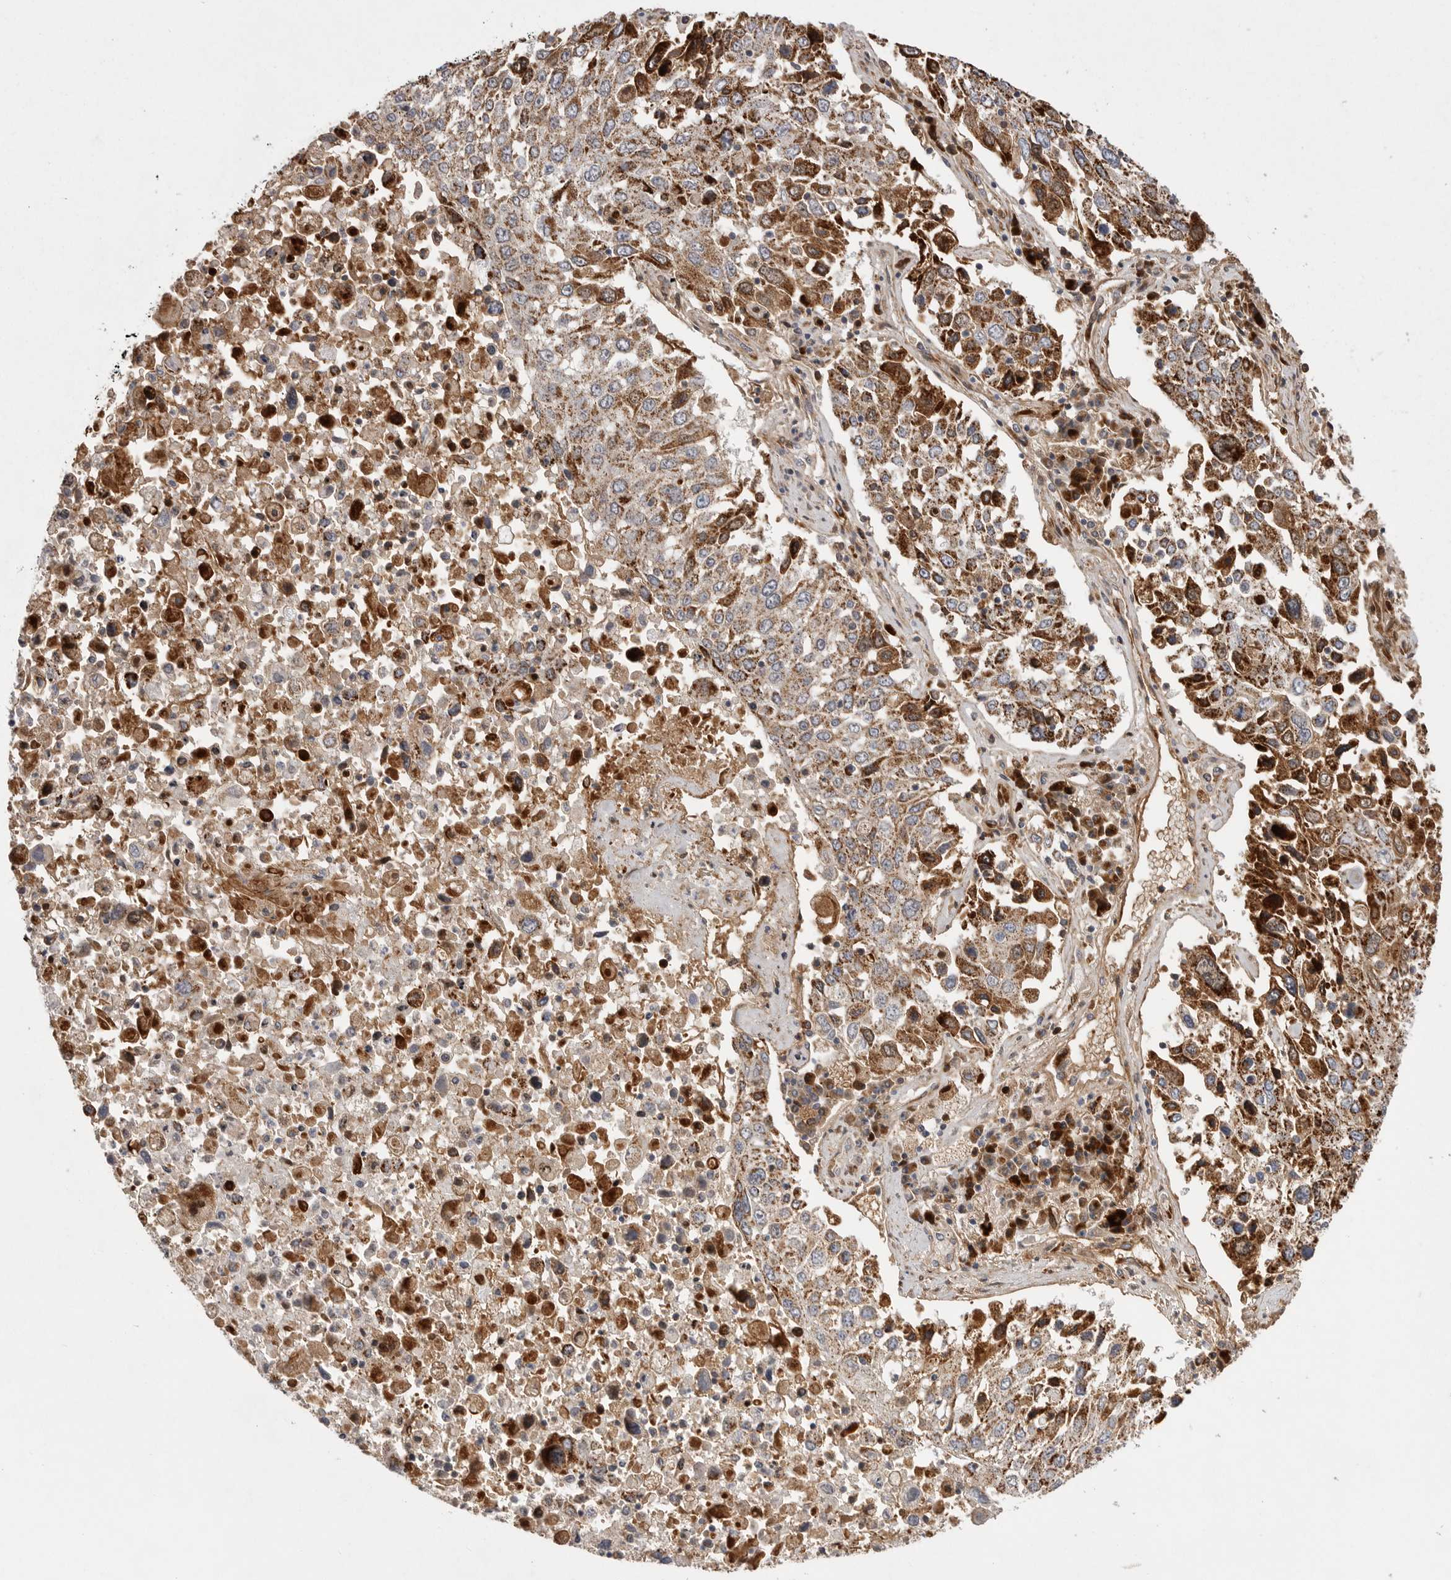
{"staining": {"intensity": "moderate", "quantity": ">75%", "location": "cytoplasmic/membranous"}, "tissue": "lung cancer", "cell_type": "Tumor cells", "image_type": "cancer", "snomed": [{"axis": "morphology", "description": "Squamous cell carcinoma, NOS"}, {"axis": "topography", "description": "Lung"}], "caption": "Immunohistochemical staining of lung squamous cell carcinoma shows medium levels of moderate cytoplasmic/membranous staining in approximately >75% of tumor cells.", "gene": "KYAT3", "patient": {"sex": "male", "age": 65}}